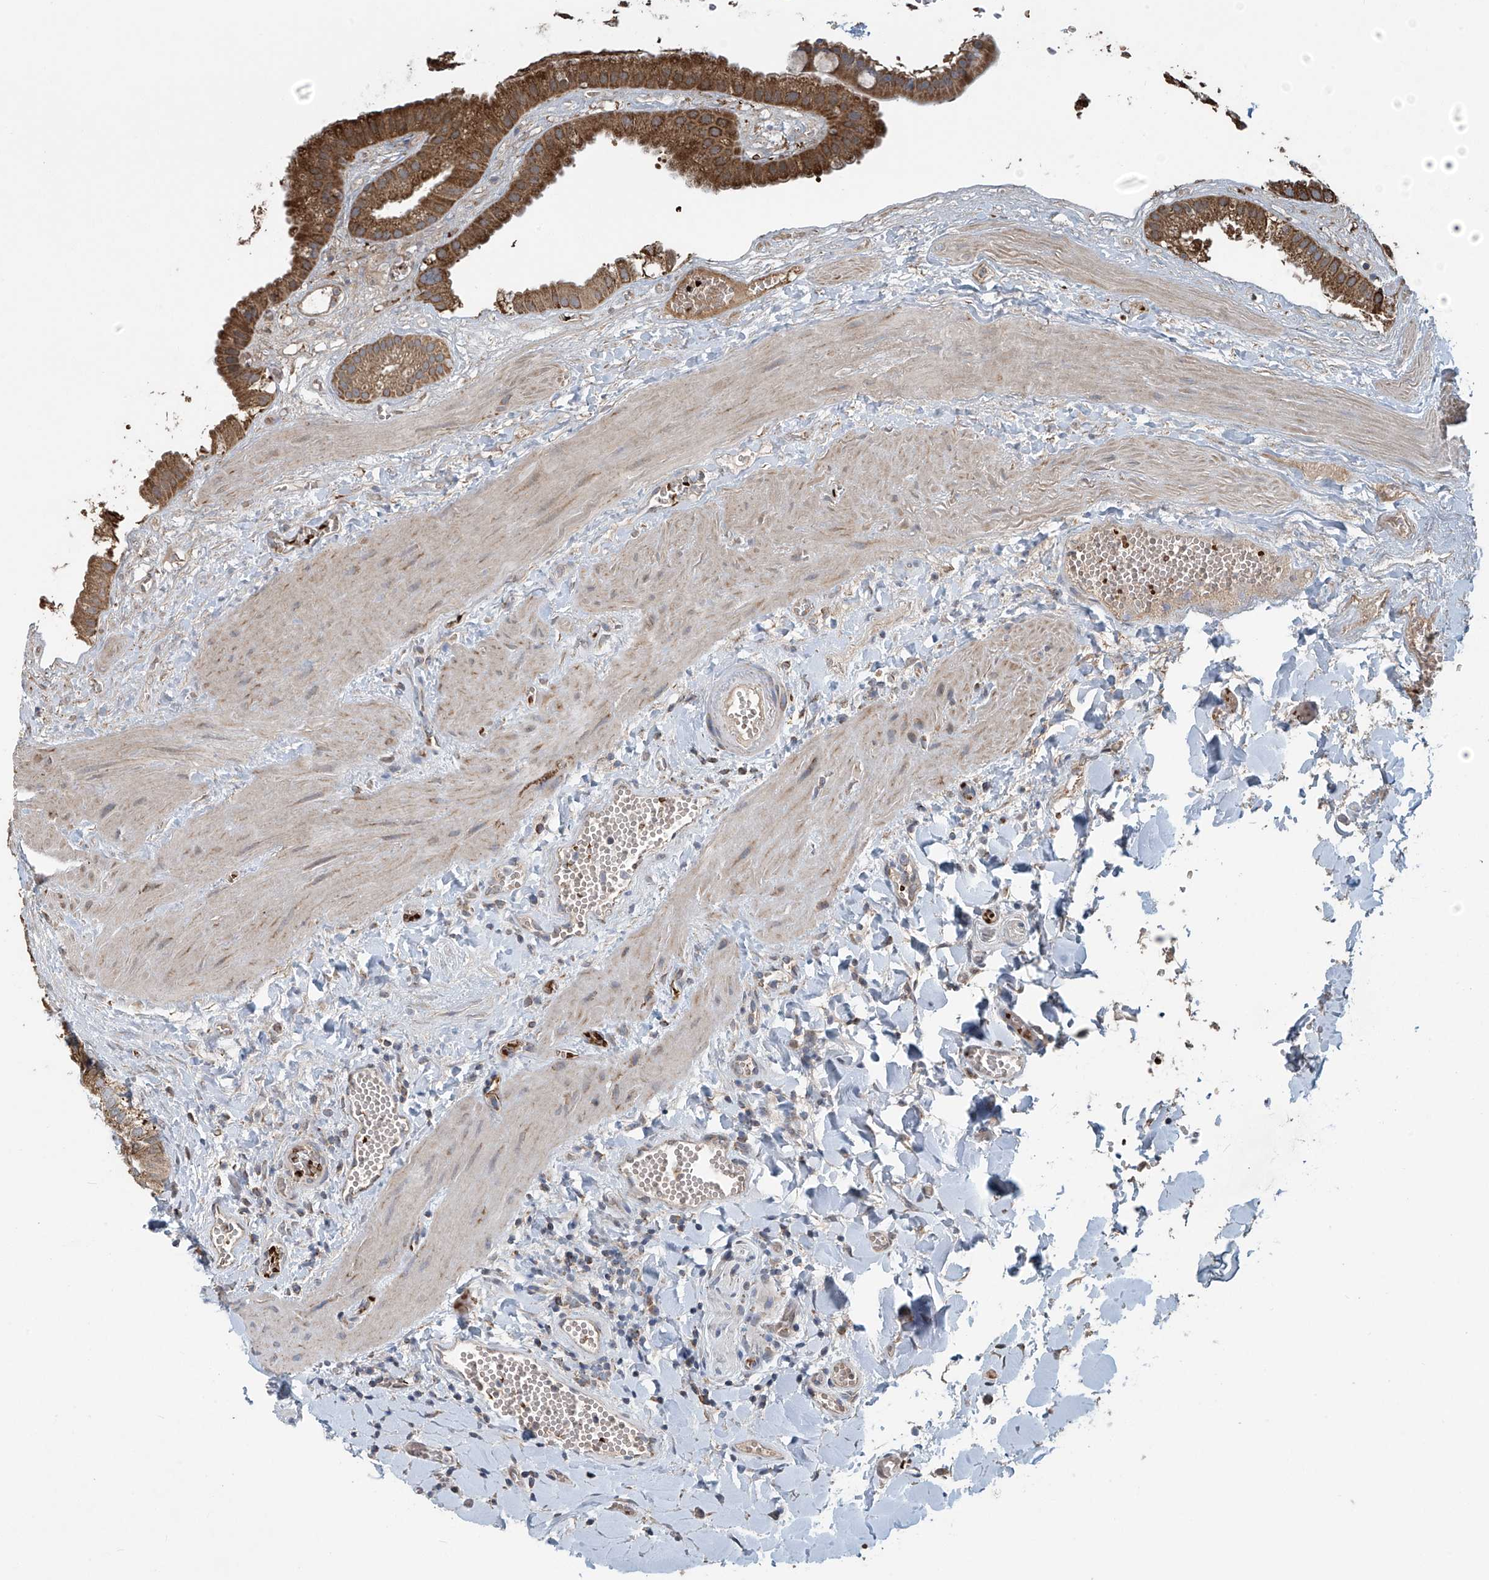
{"staining": {"intensity": "moderate", "quantity": ">75%", "location": "cytoplasmic/membranous"}, "tissue": "gallbladder", "cell_type": "Glandular cells", "image_type": "normal", "snomed": [{"axis": "morphology", "description": "Normal tissue, NOS"}, {"axis": "topography", "description": "Gallbladder"}], "caption": "Glandular cells exhibit moderate cytoplasmic/membranous expression in approximately >75% of cells in benign gallbladder.", "gene": "COMMD1", "patient": {"sex": "male", "age": 55}}